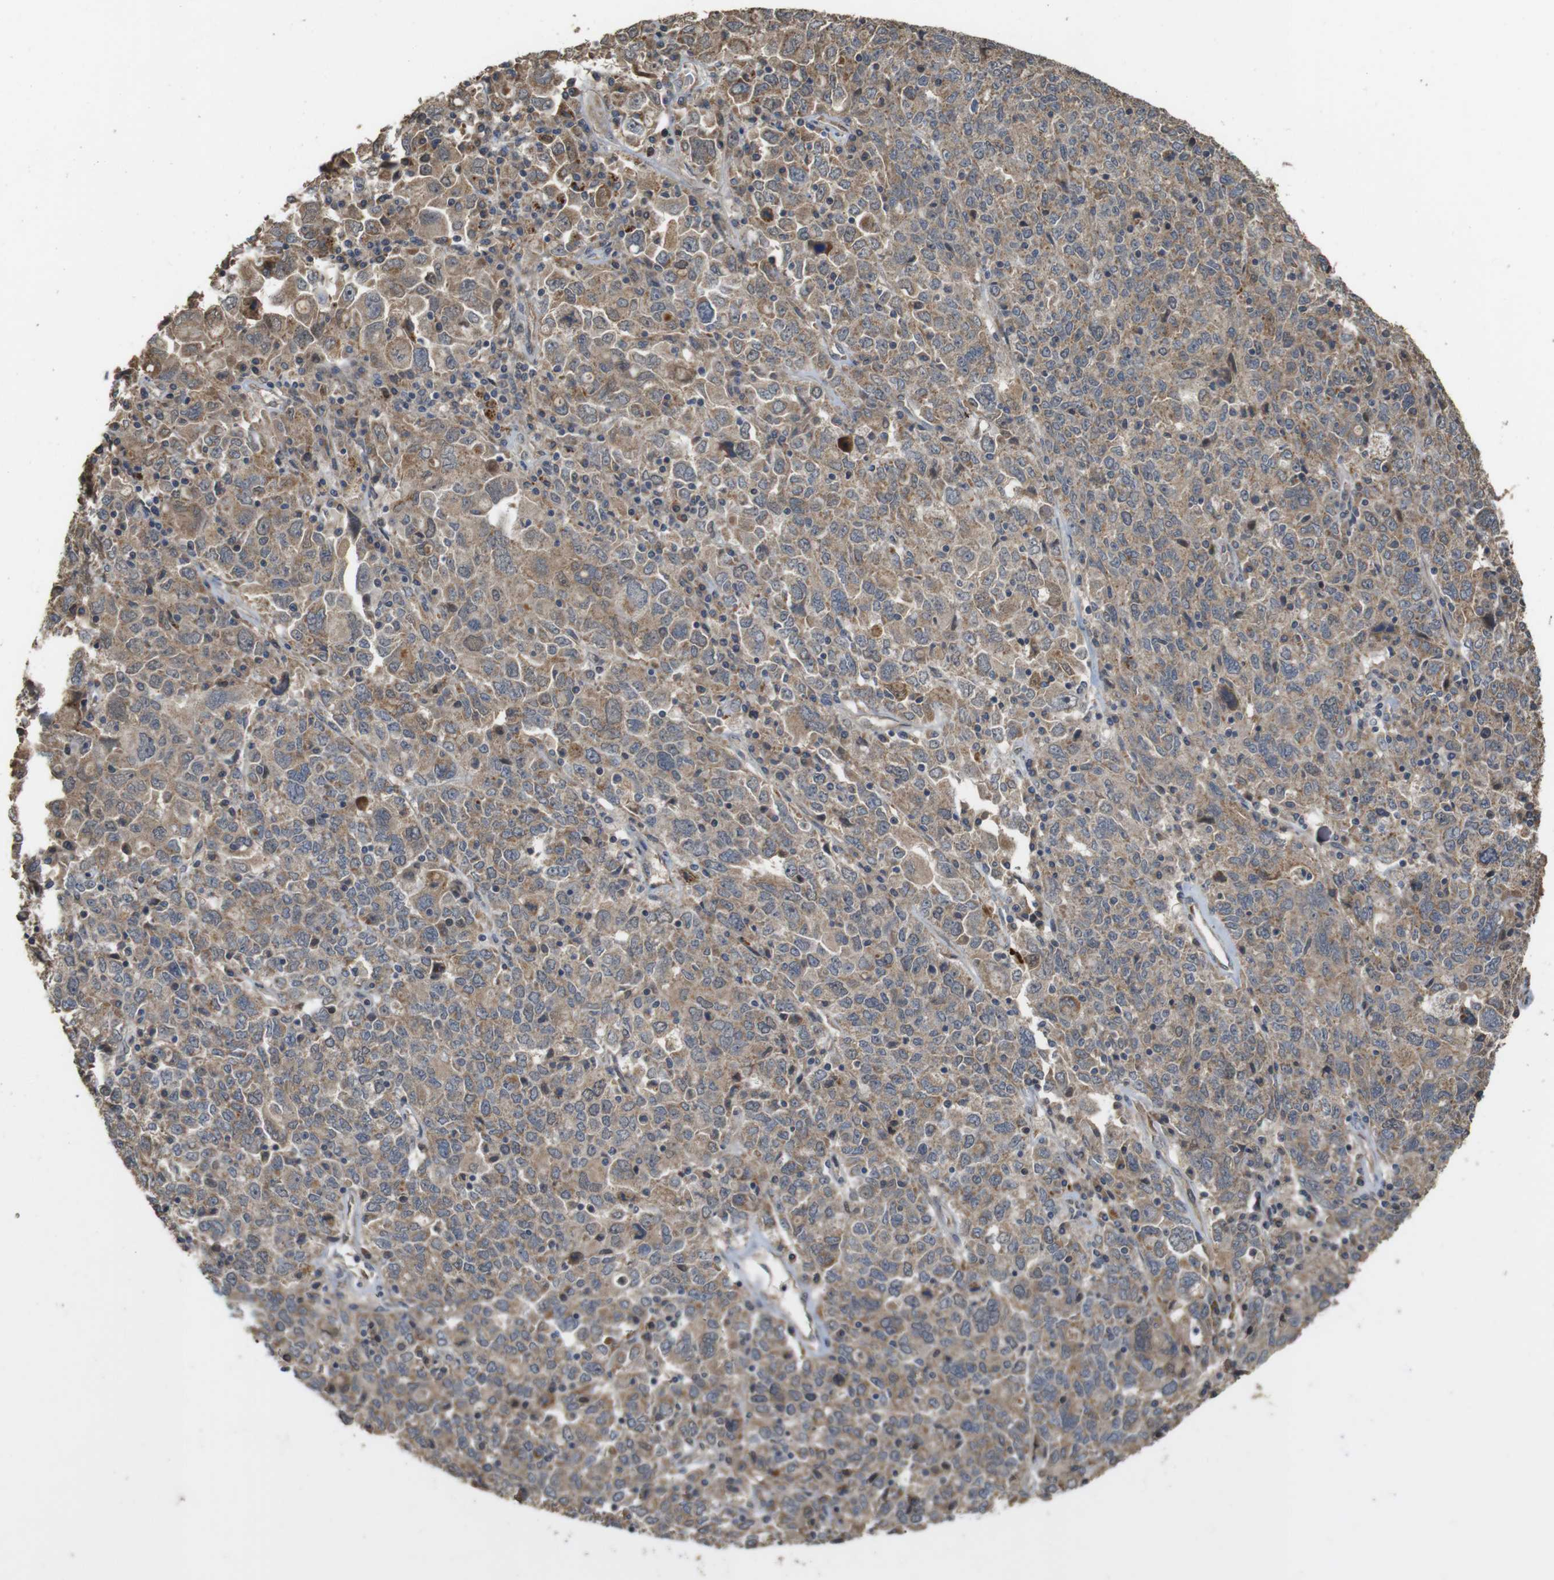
{"staining": {"intensity": "weak", "quantity": ">75%", "location": "cytoplasmic/membranous"}, "tissue": "ovarian cancer", "cell_type": "Tumor cells", "image_type": "cancer", "snomed": [{"axis": "morphology", "description": "Carcinoma, endometroid"}, {"axis": "topography", "description": "Ovary"}], "caption": "The immunohistochemical stain shows weak cytoplasmic/membranous staining in tumor cells of ovarian endometroid carcinoma tissue.", "gene": "PCDHB10", "patient": {"sex": "female", "age": 62}}